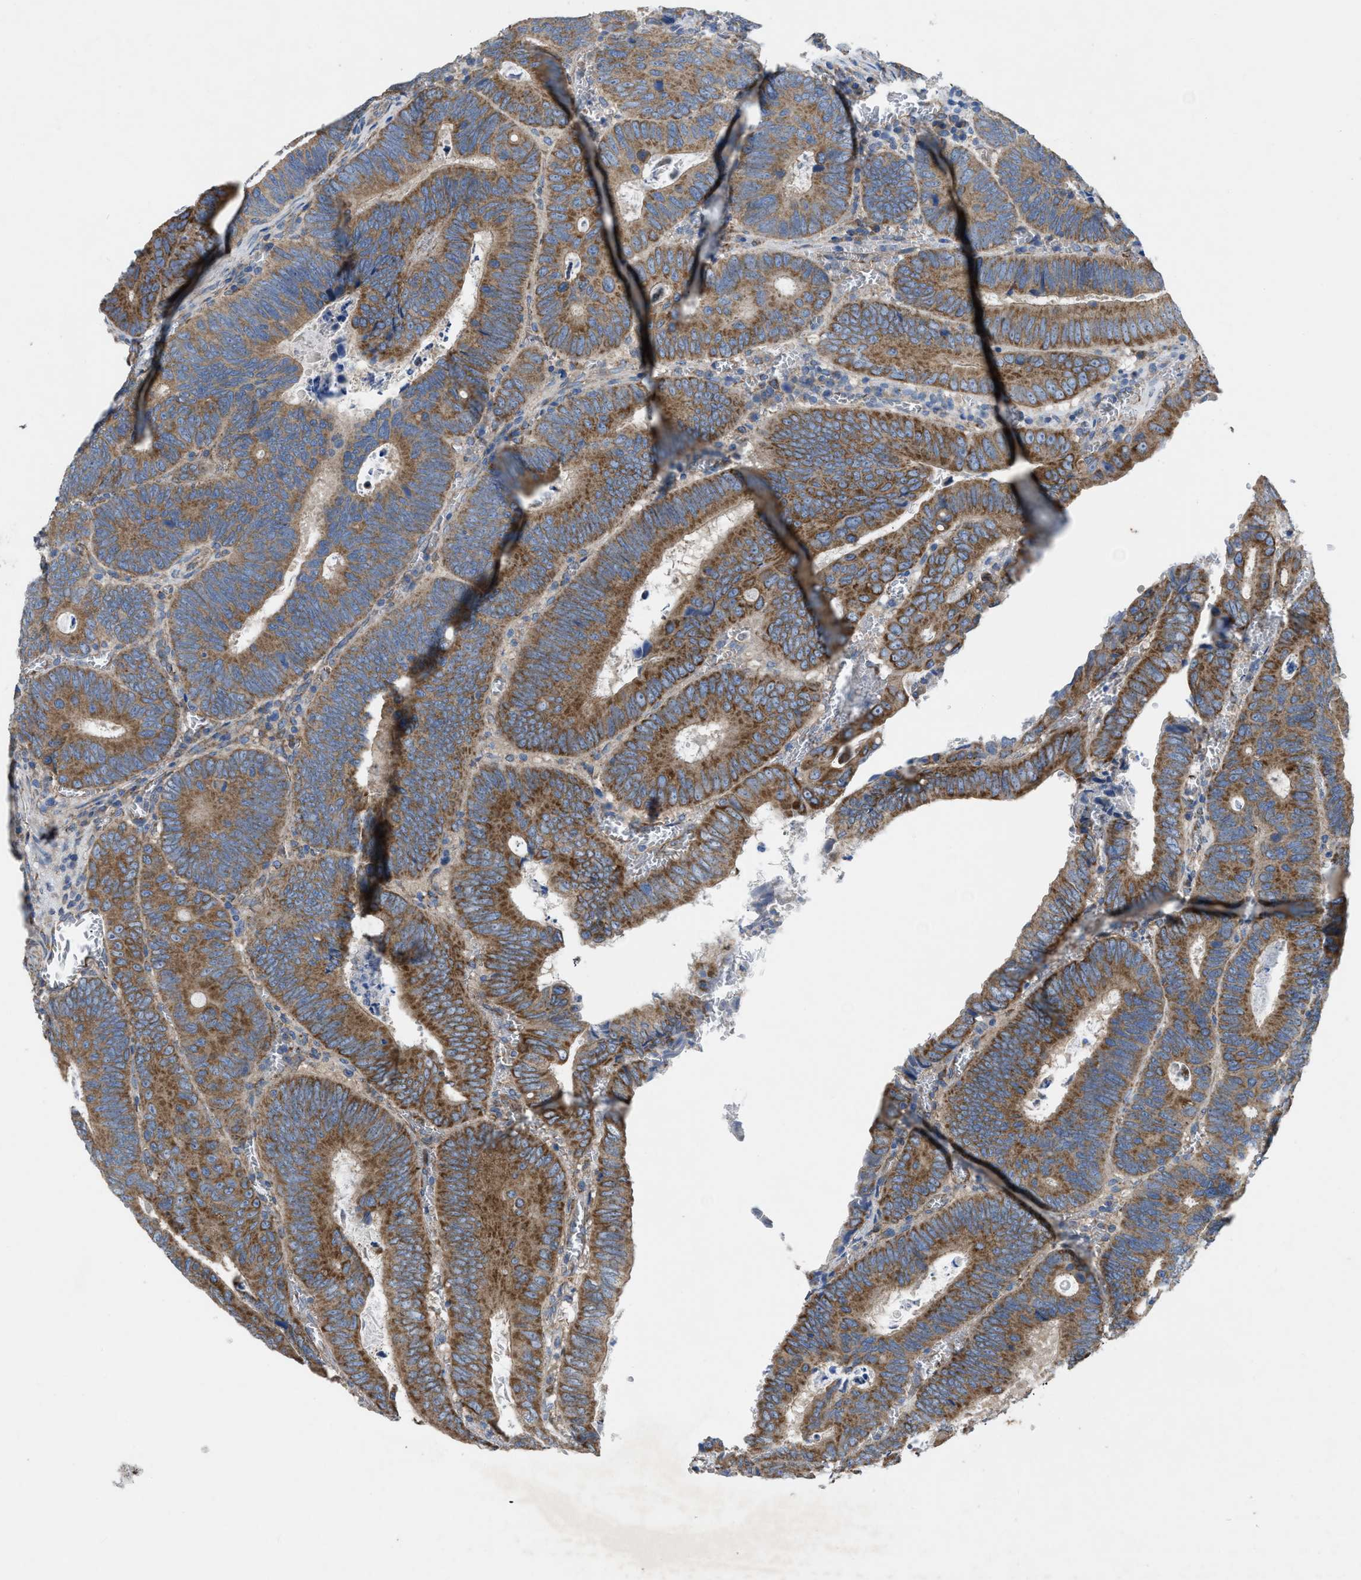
{"staining": {"intensity": "moderate", "quantity": ">75%", "location": "cytoplasmic/membranous"}, "tissue": "colorectal cancer", "cell_type": "Tumor cells", "image_type": "cancer", "snomed": [{"axis": "morphology", "description": "Inflammation, NOS"}, {"axis": "morphology", "description": "Adenocarcinoma, NOS"}, {"axis": "topography", "description": "Colon"}], "caption": "Human colorectal cancer stained with a protein marker demonstrates moderate staining in tumor cells.", "gene": "DOLPP1", "patient": {"sex": "male", "age": 72}}